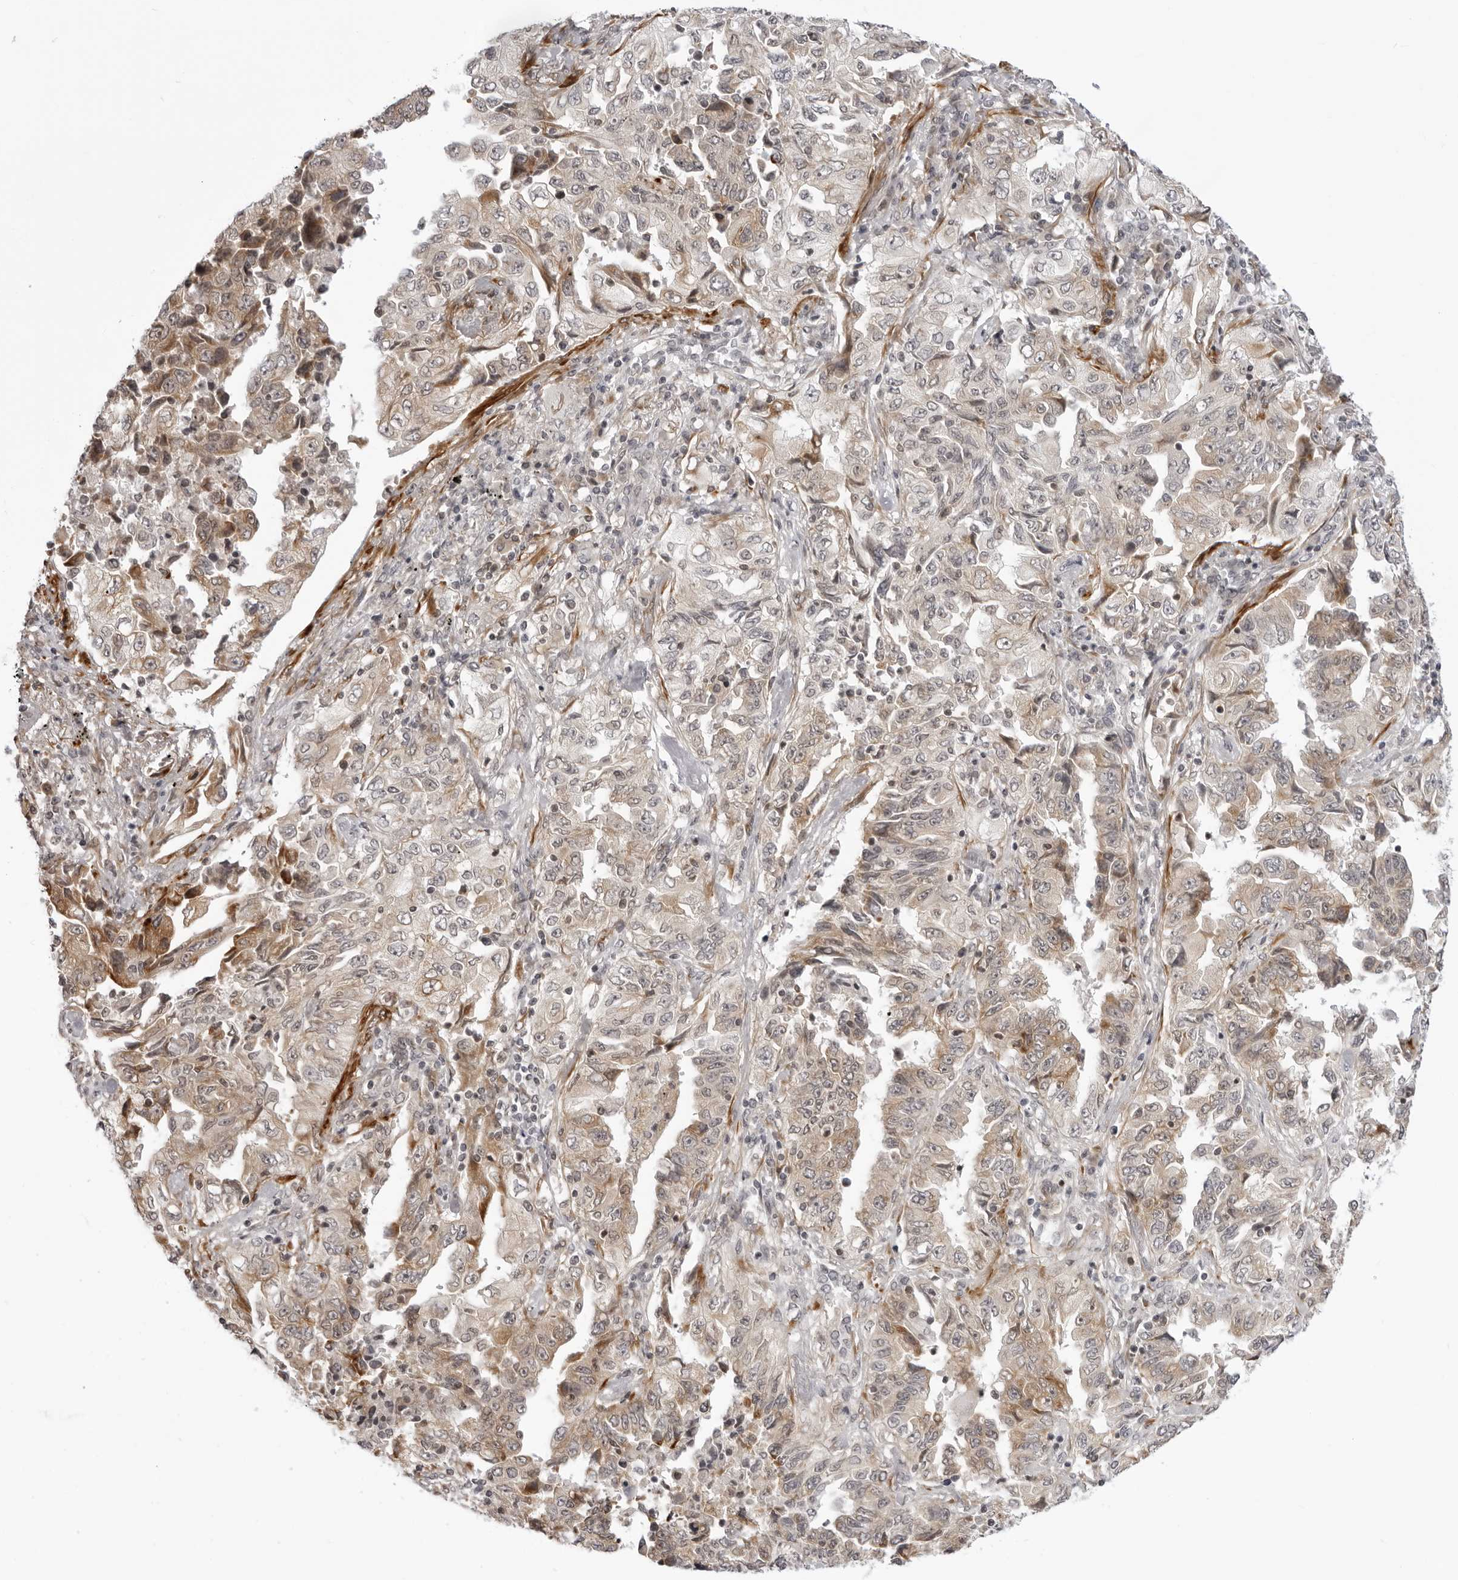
{"staining": {"intensity": "moderate", "quantity": "25%-75%", "location": "cytoplasmic/membranous"}, "tissue": "lung cancer", "cell_type": "Tumor cells", "image_type": "cancer", "snomed": [{"axis": "morphology", "description": "Adenocarcinoma, NOS"}, {"axis": "topography", "description": "Lung"}], "caption": "A medium amount of moderate cytoplasmic/membranous staining is identified in approximately 25%-75% of tumor cells in adenocarcinoma (lung) tissue.", "gene": "SRGAP2", "patient": {"sex": "female", "age": 51}}